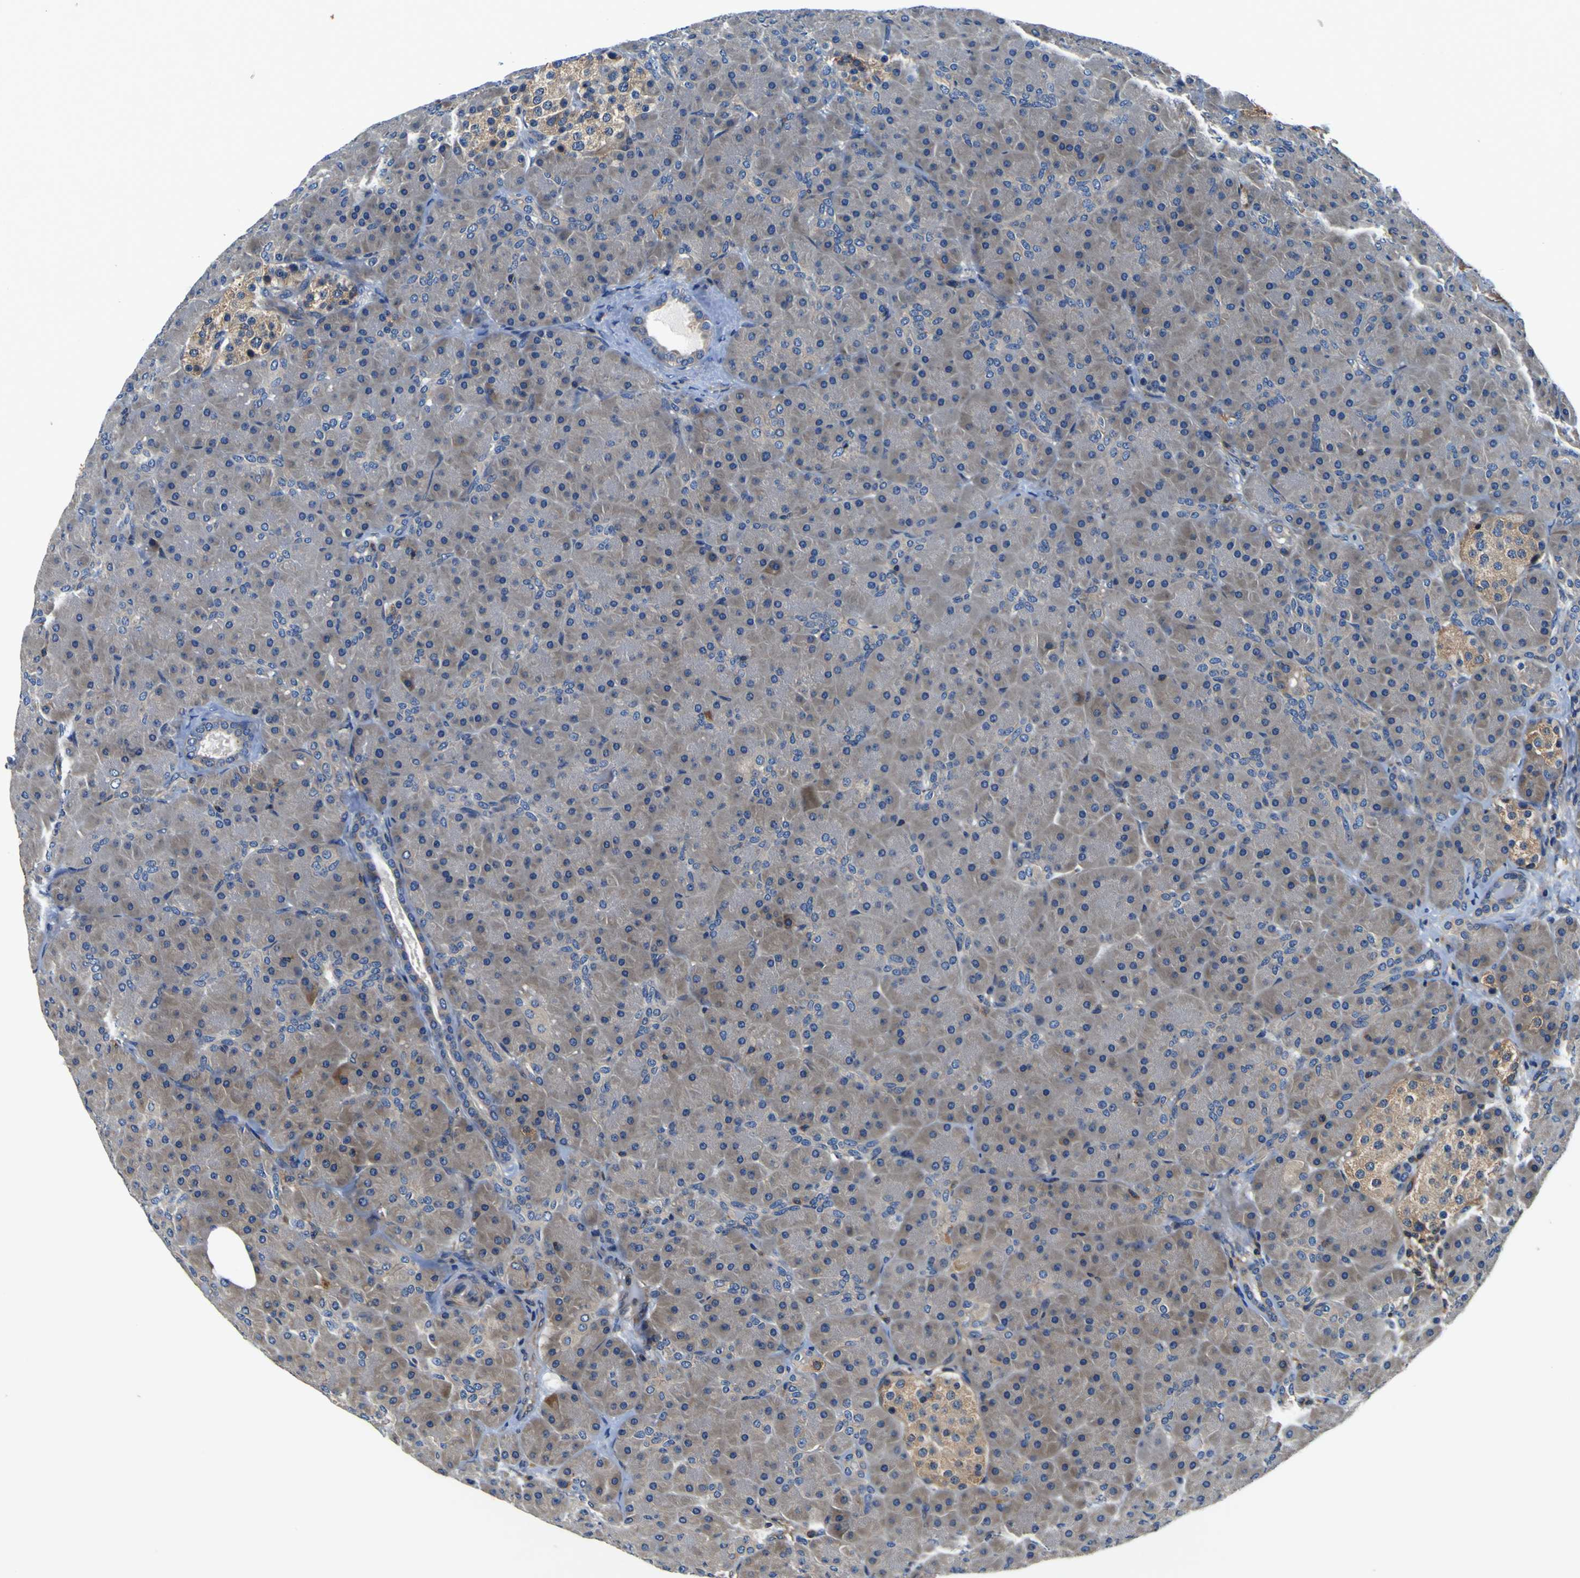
{"staining": {"intensity": "strong", "quantity": "<25%", "location": "cytoplasmic/membranous"}, "tissue": "pancreas", "cell_type": "Exocrine glandular cells", "image_type": "normal", "snomed": [{"axis": "morphology", "description": "Normal tissue, NOS"}, {"axis": "topography", "description": "Pancreas"}], "caption": "Immunohistochemistry (DAB) staining of normal human pancreas exhibits strong cytoplasmic/membranous protein staining in approximately <25% of exocrine glandular cells. Ihc stains the protein of interest in brown and the nuclei are stained blue.", "gene": "CNR2", "patient": {"sex": "male", "age": 66}}